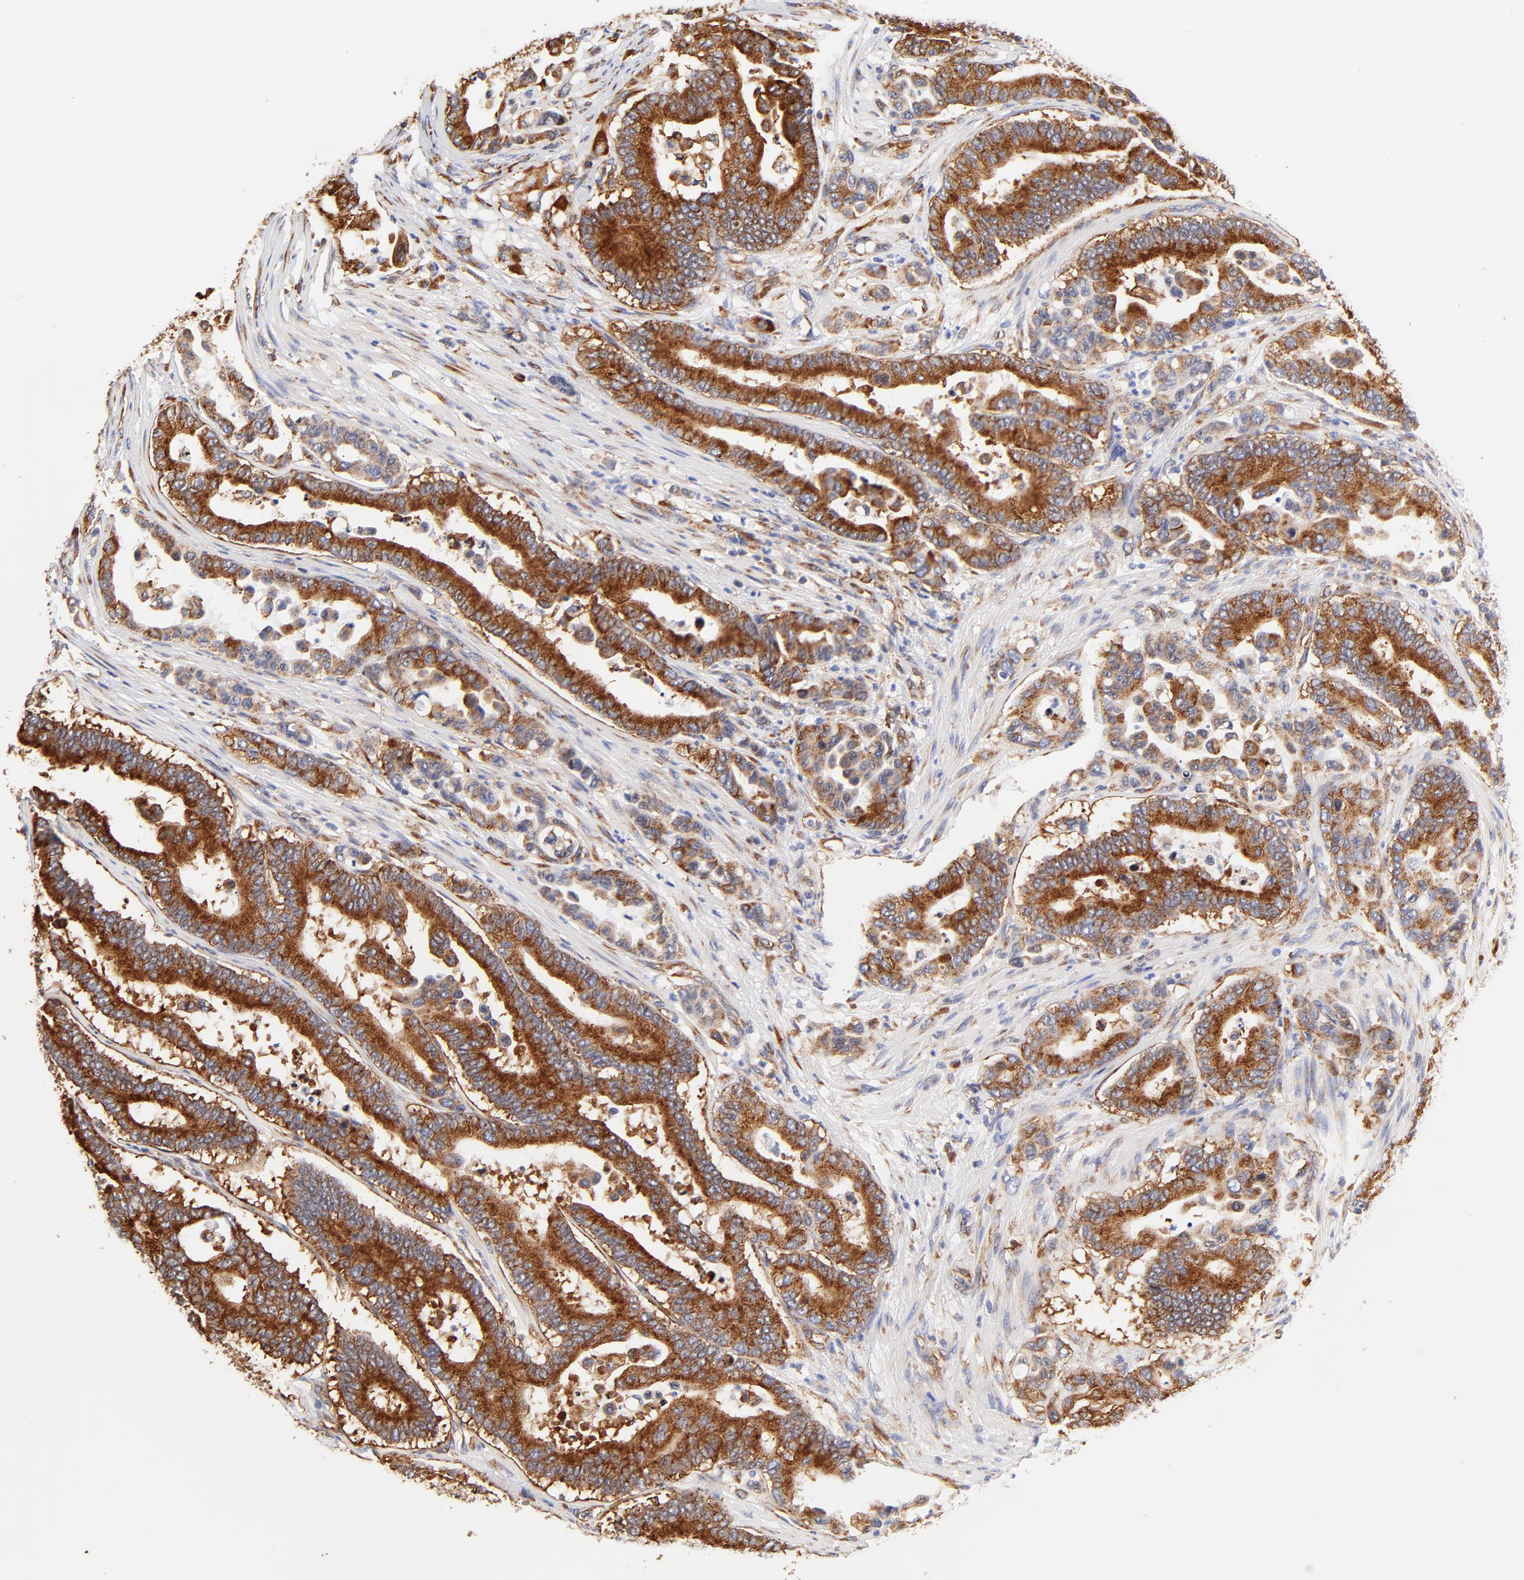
{"staining": {"intensity": "strong", "quantity": ">75%", "location": "cytoplasmic/membranous"}, "tissue": "colorectal cancer", "cell_type": "Tumor cells", "image_type": "cancer", "snomed": [{"axis": "morphology", "description": "Normal tissue, NOS"}, {"axis": "morphology", "description": "Adenocarcinoma, NOS"}, {"axis": "topography", "description": "Colon"}], "caption": "Approximately >75% of tumor cells in colorectal cancer (adenocarcinoma) display strong cytoplasmic/membranous protein expression as visualized by brown immunohistochemical staining.", "gene": "RPL27", "patient": {"sex": "male", "age": 82}}